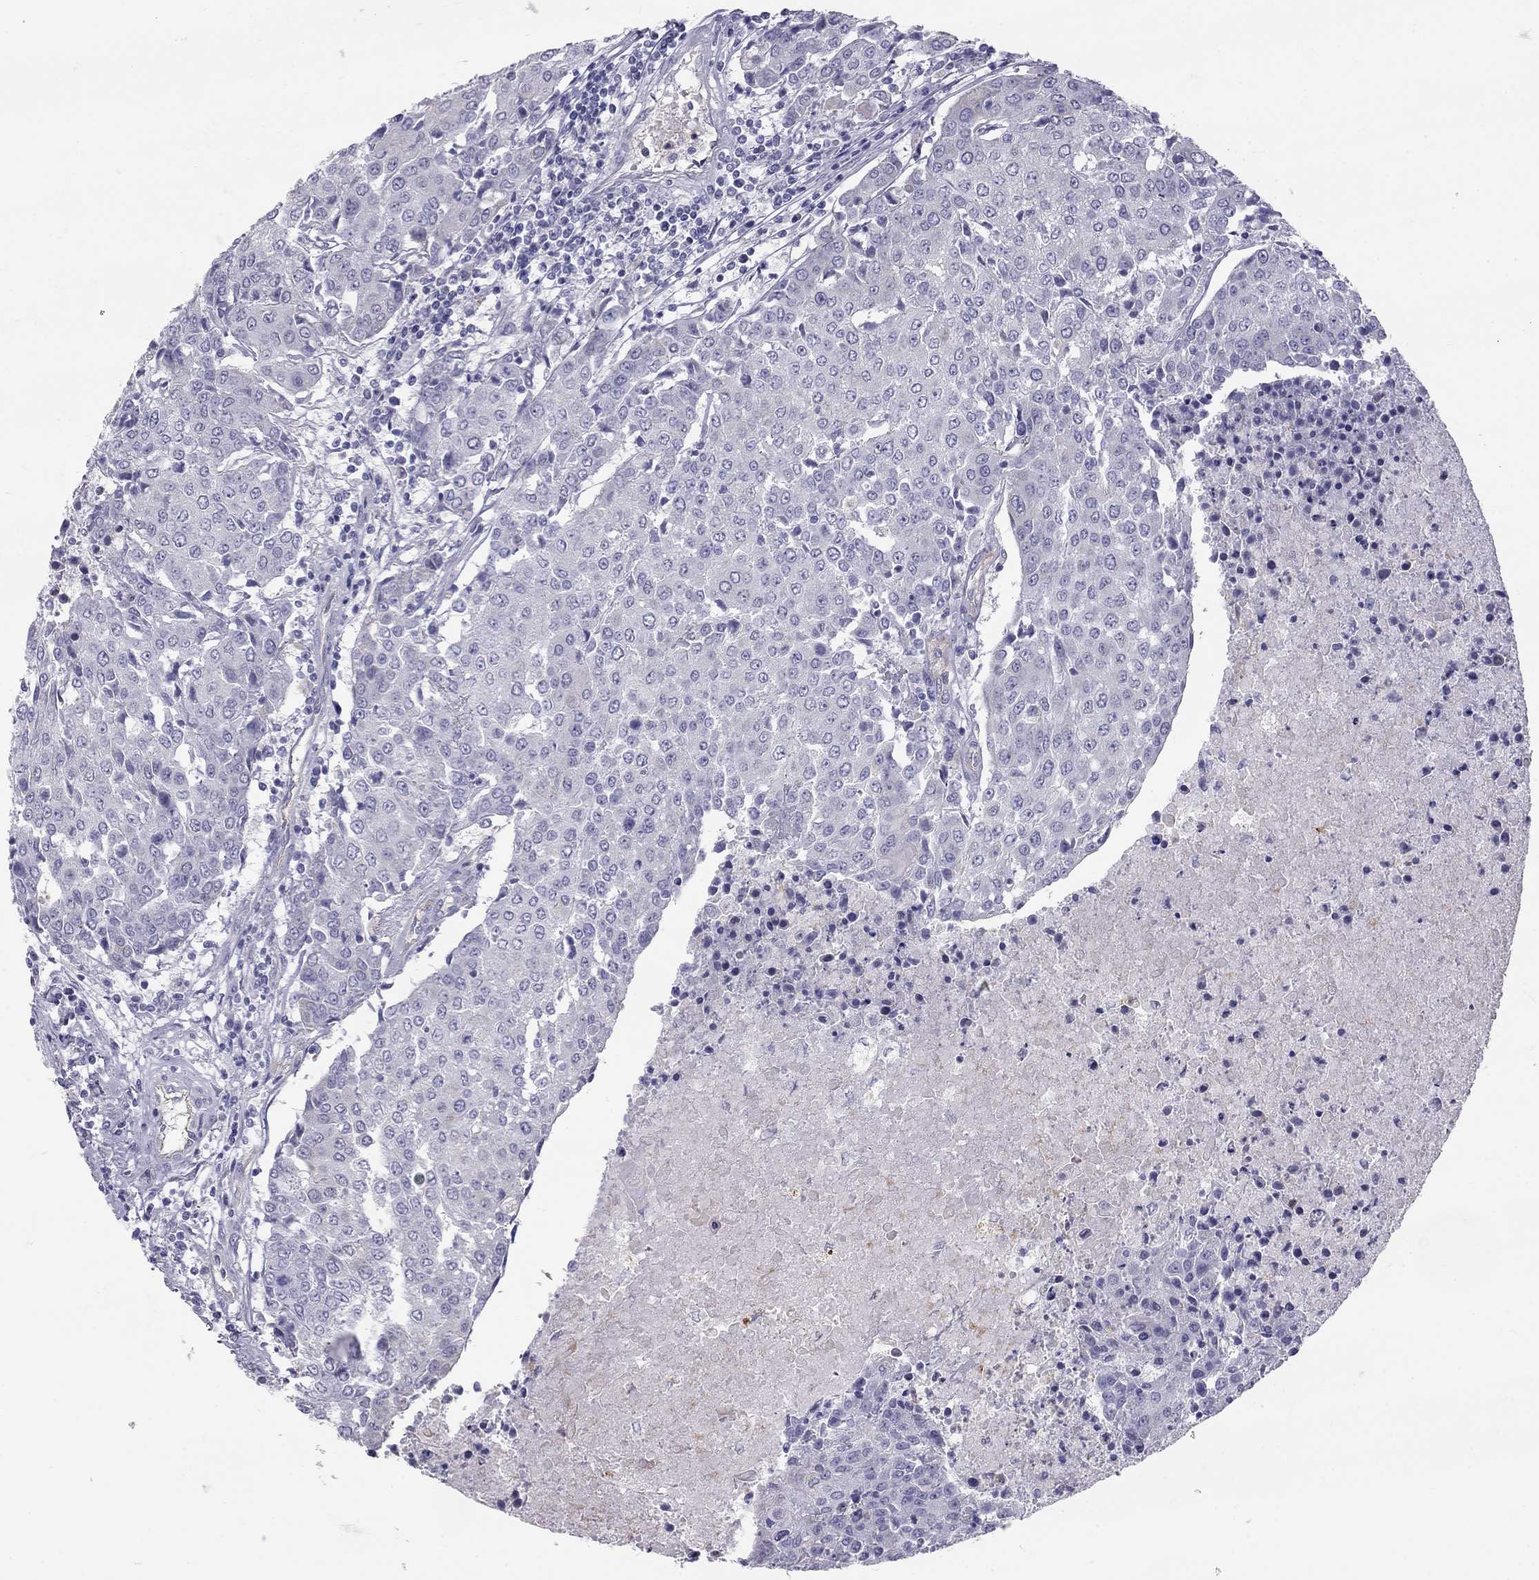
{"staining": {"intensity": "negative", "quantity": "none", "location": "none"}, "tissue": "urothelial cancer", "cell_type": "Tumor cells", "image_type": "cancer", "snomed": [{"axis": "morphology", "description": "Urothelial carcinoma, High grade"}, {"axis": "topography", "description": "Urinary bladder"}], "caption": "Image shows no protein expression in tumor cells of urothelial cancer tissue.", "gene": "TDRD6", "patient": {"sex": "female", "age": 85}}